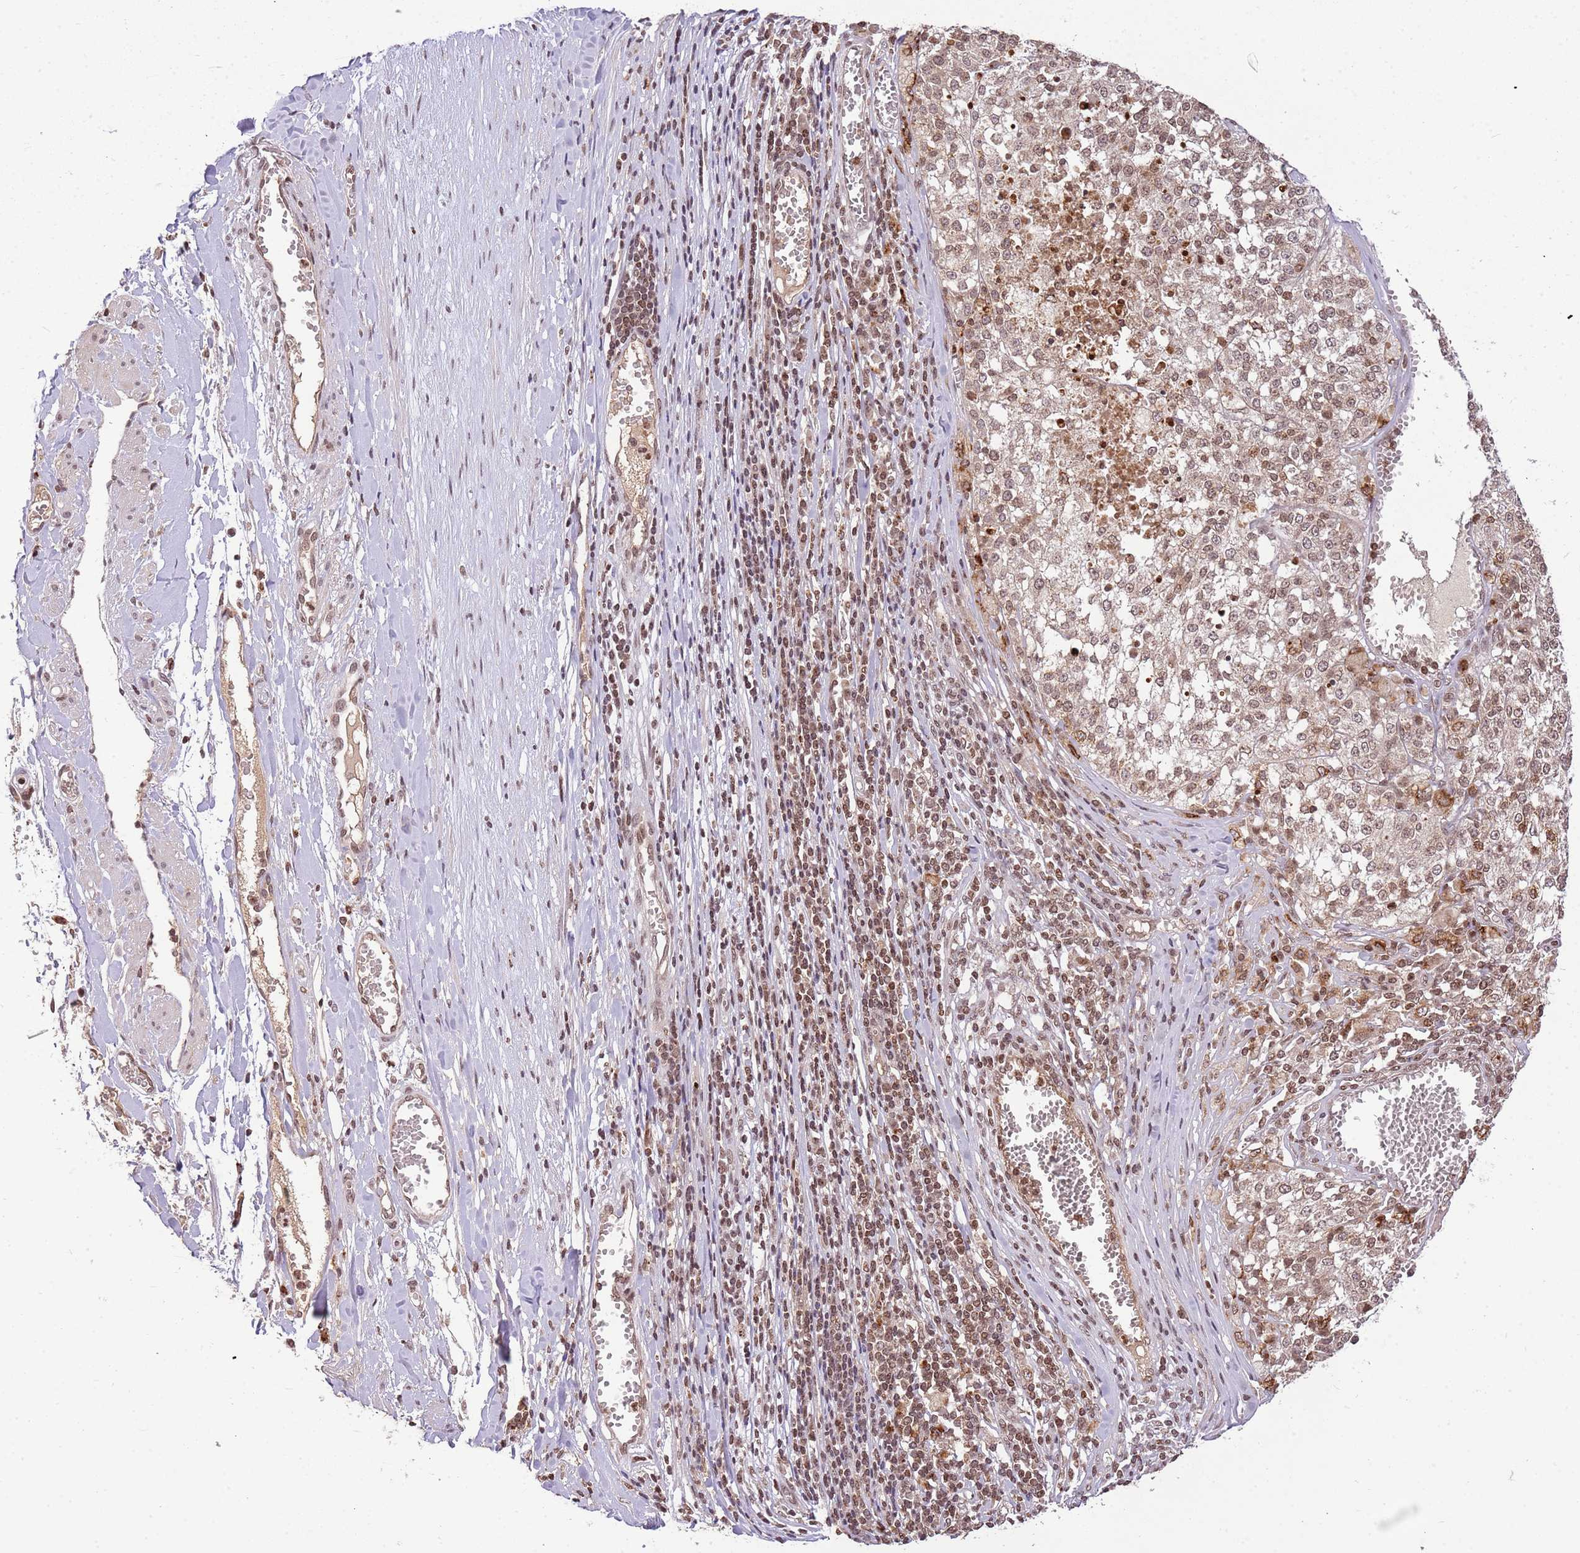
{"staining": {"intensity": "moderate", "quantity": ">75%", "location": "cytoplasmic/membranous,nuclear"}, "tissue": "melanoma", "cell_type": "Tumor cells", "image_type": "cancer", "snomed": [{"axis": "morphology", "description": "Malignant melanoma, NOS"}, {"axis": "topography", "description": "Skin"}], "caption": "Melanoma stained with a protein marker displays moderate staining in tumor cells.", "gene": "SAMSN1", "patient": {"sex": "female", "age": 64}}